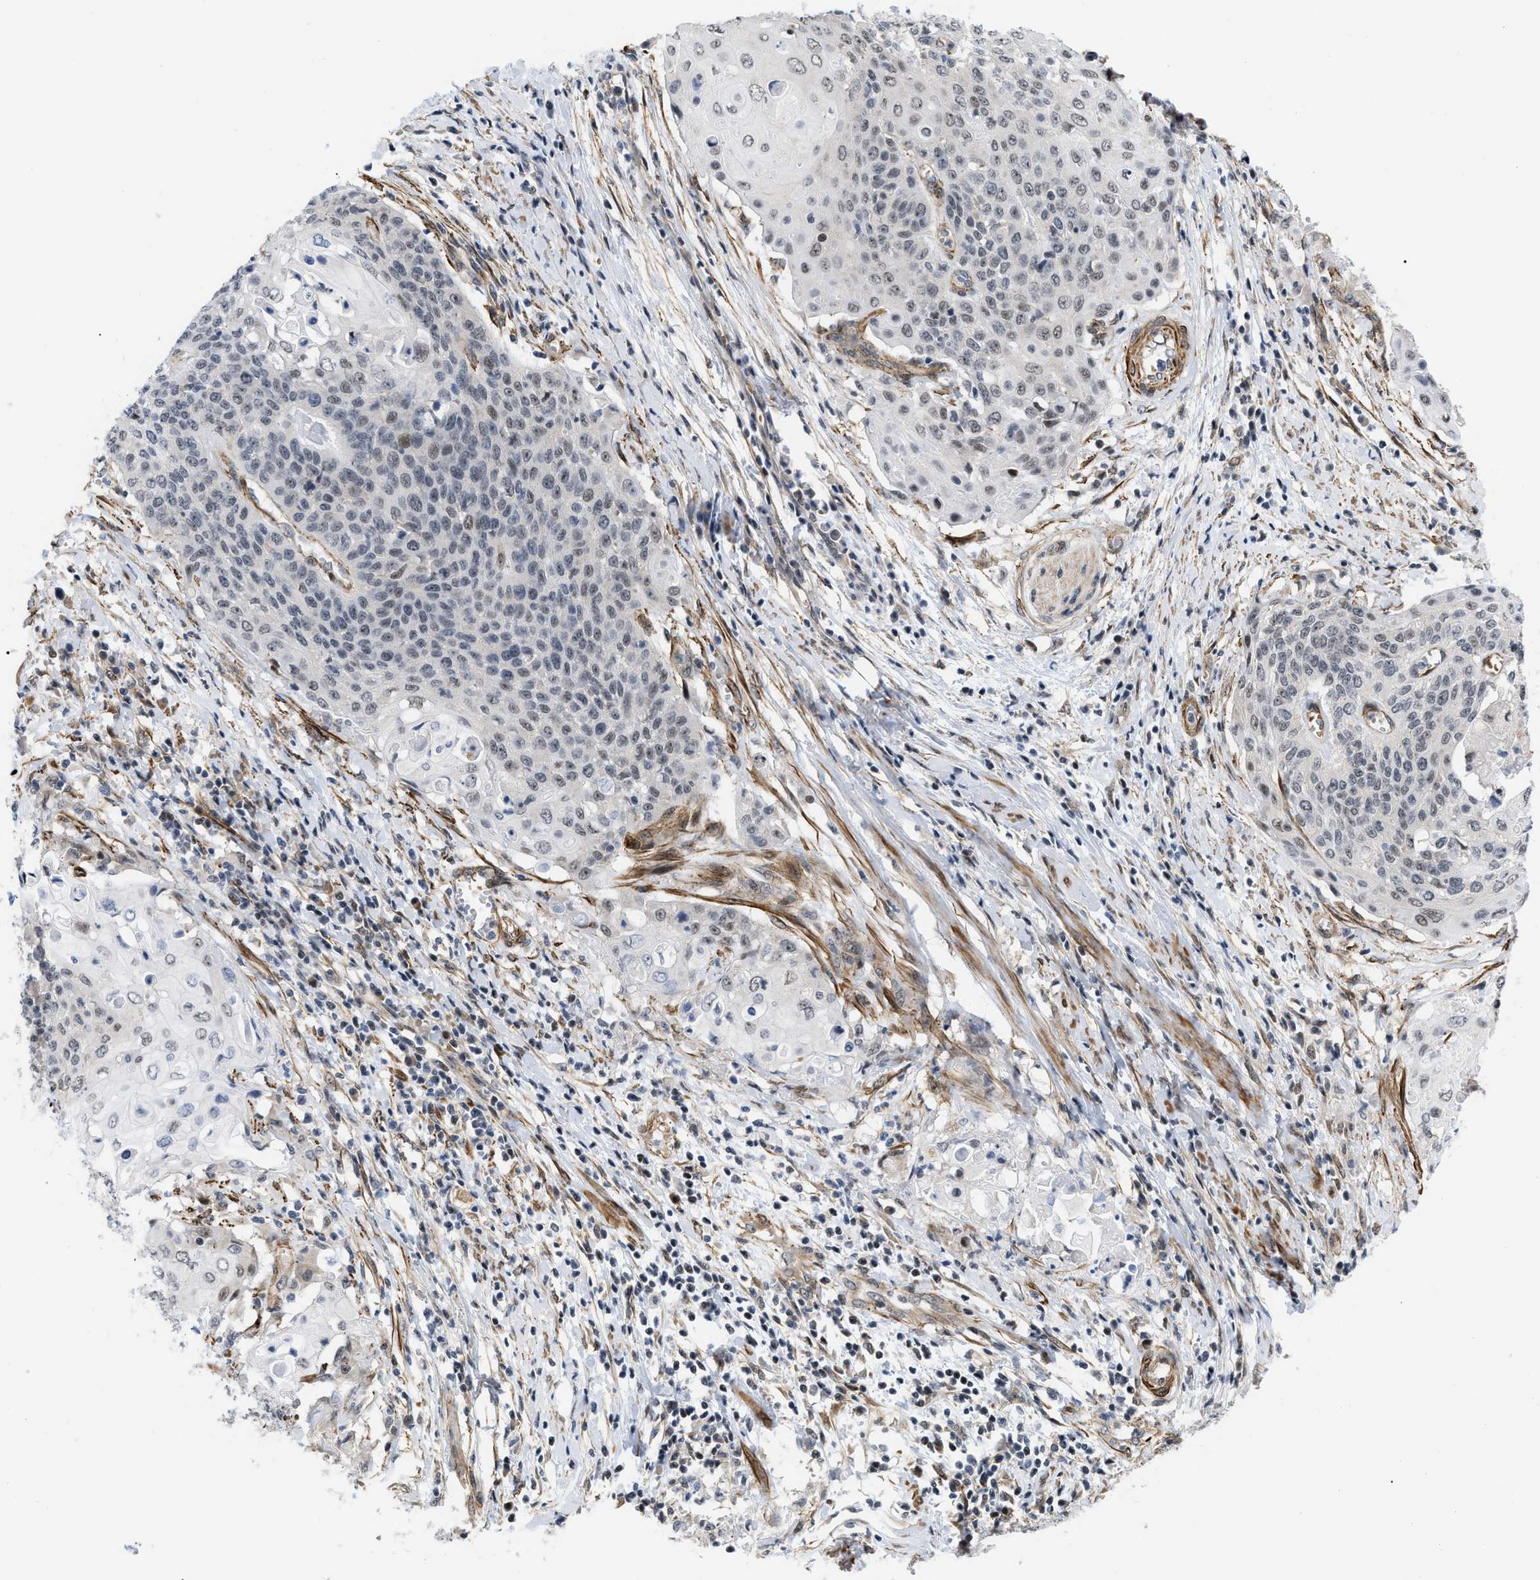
{"staining": {"intensity": "weak", "quantity": "<25%", "location": "nuclear"}, "tissue": "cervical cancer", "cell_type": "Tumor cells", "image_type": "cancer", "snomed": [{"axis": "morphology", "description": "Squamous cell carcinoma, NOS"}, {"axis": "topography", "description": "Cervix"}], "caption": "This is an immunohistochemistry (IHC) histopathology image of cervical squamous cell carcinoma. There is no positivity in tumor cells.", "gene": "GPRASP2", "patient": {"sex": "female", "age": 39}}